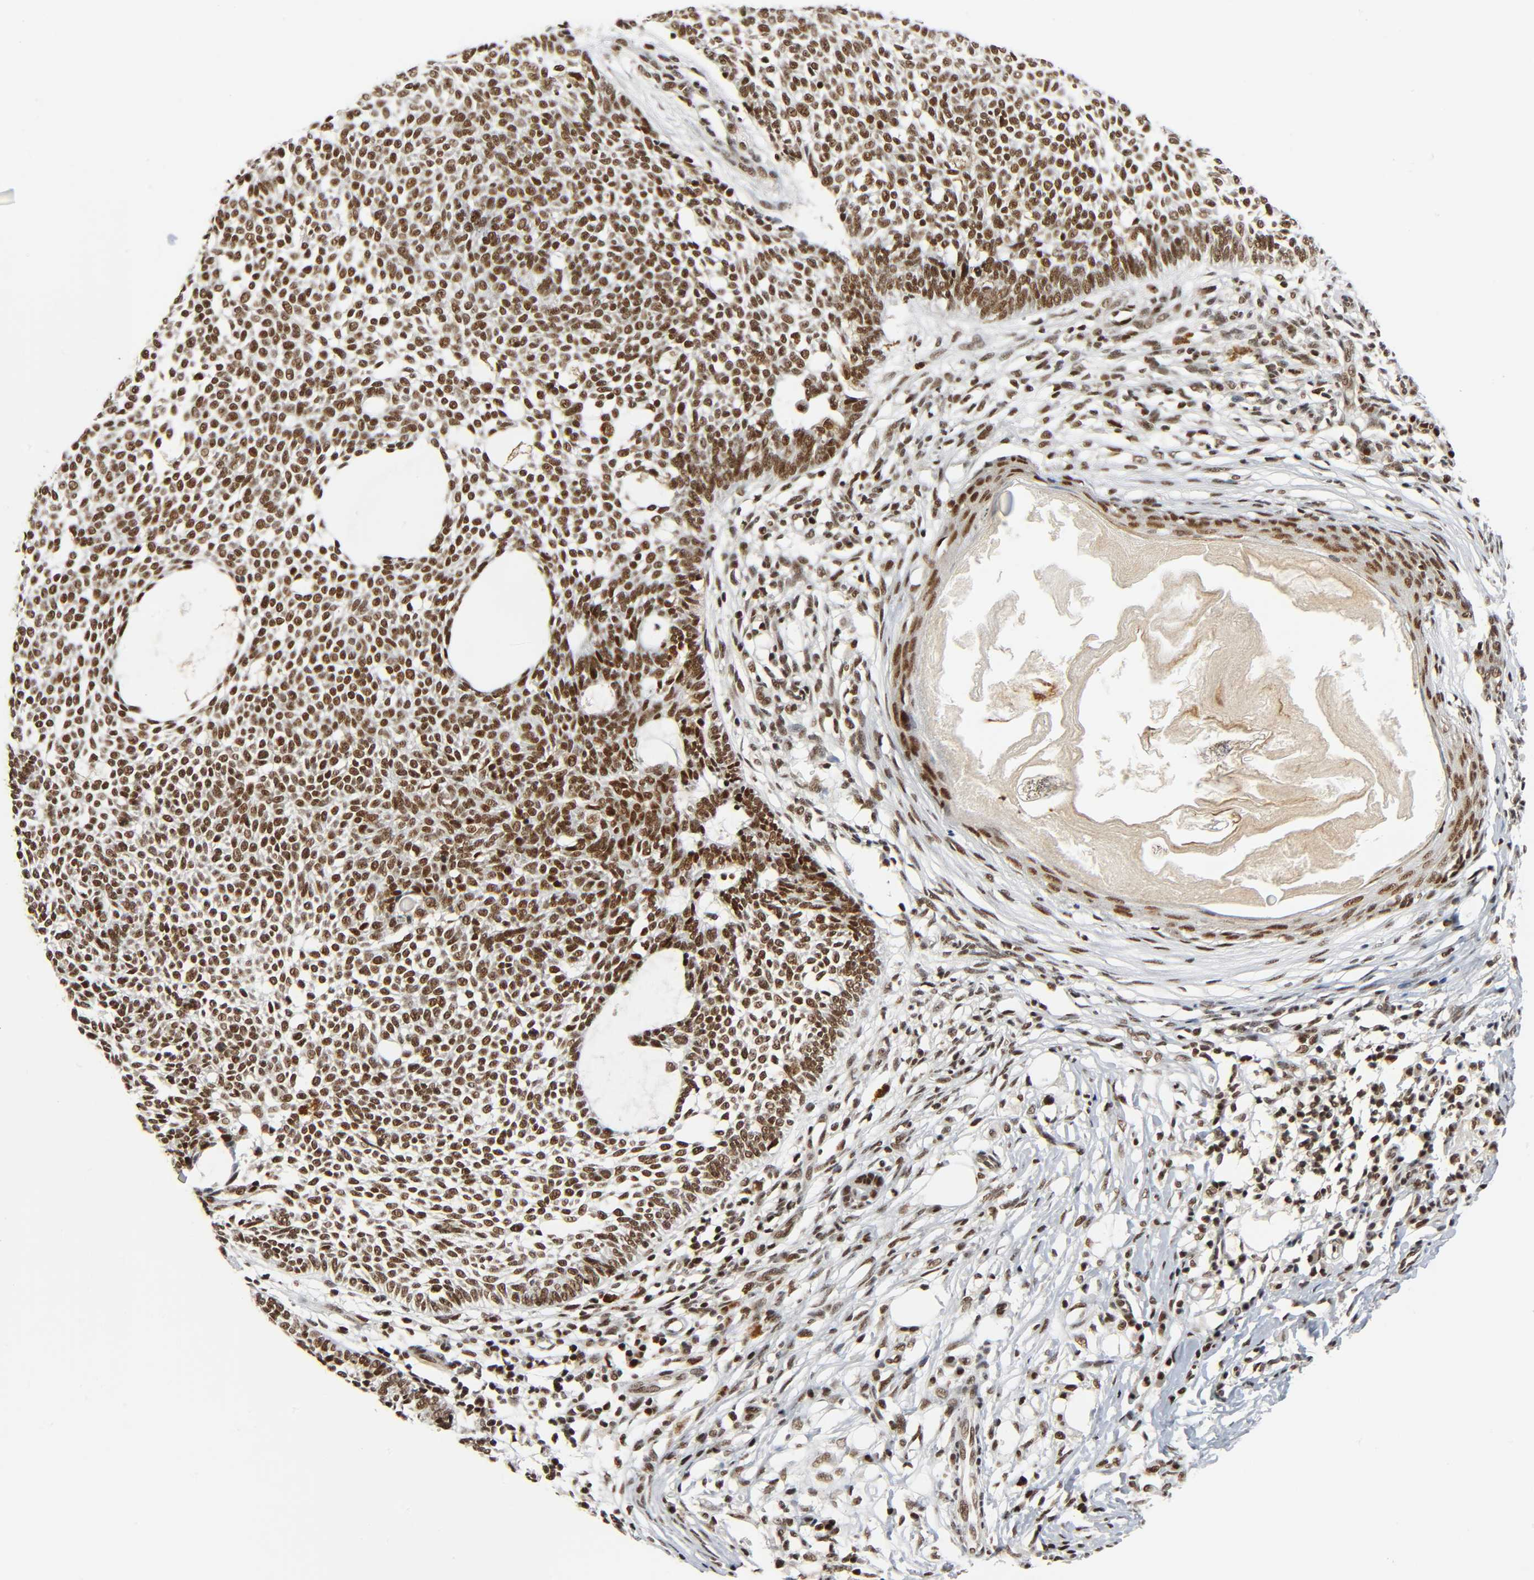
{"staining": {"intensity": "strong", "quantity": ">75%", "location": "nuclear"}, "tissue": "skin cancer", "cell_type": "Tumor cells", "image_type": "cancer", "snomed": [{"axis": "morphology", "description": "Normal tissue, NOS"}, {"axis": "morphology", "description": "Basal cell carcinoma"}, {"axis": "topography", "description": "Skin"}], "caption": "This image reveals basal cell carcinoma (skin) stained with immunohistochemistry to label a protein in brown. The nuclear of tumor cells show strong positivity for the protein. Nuclei are counter-stained blue.", "gene": "CDK9", "patient": {"sex": "male", "age": 87}}